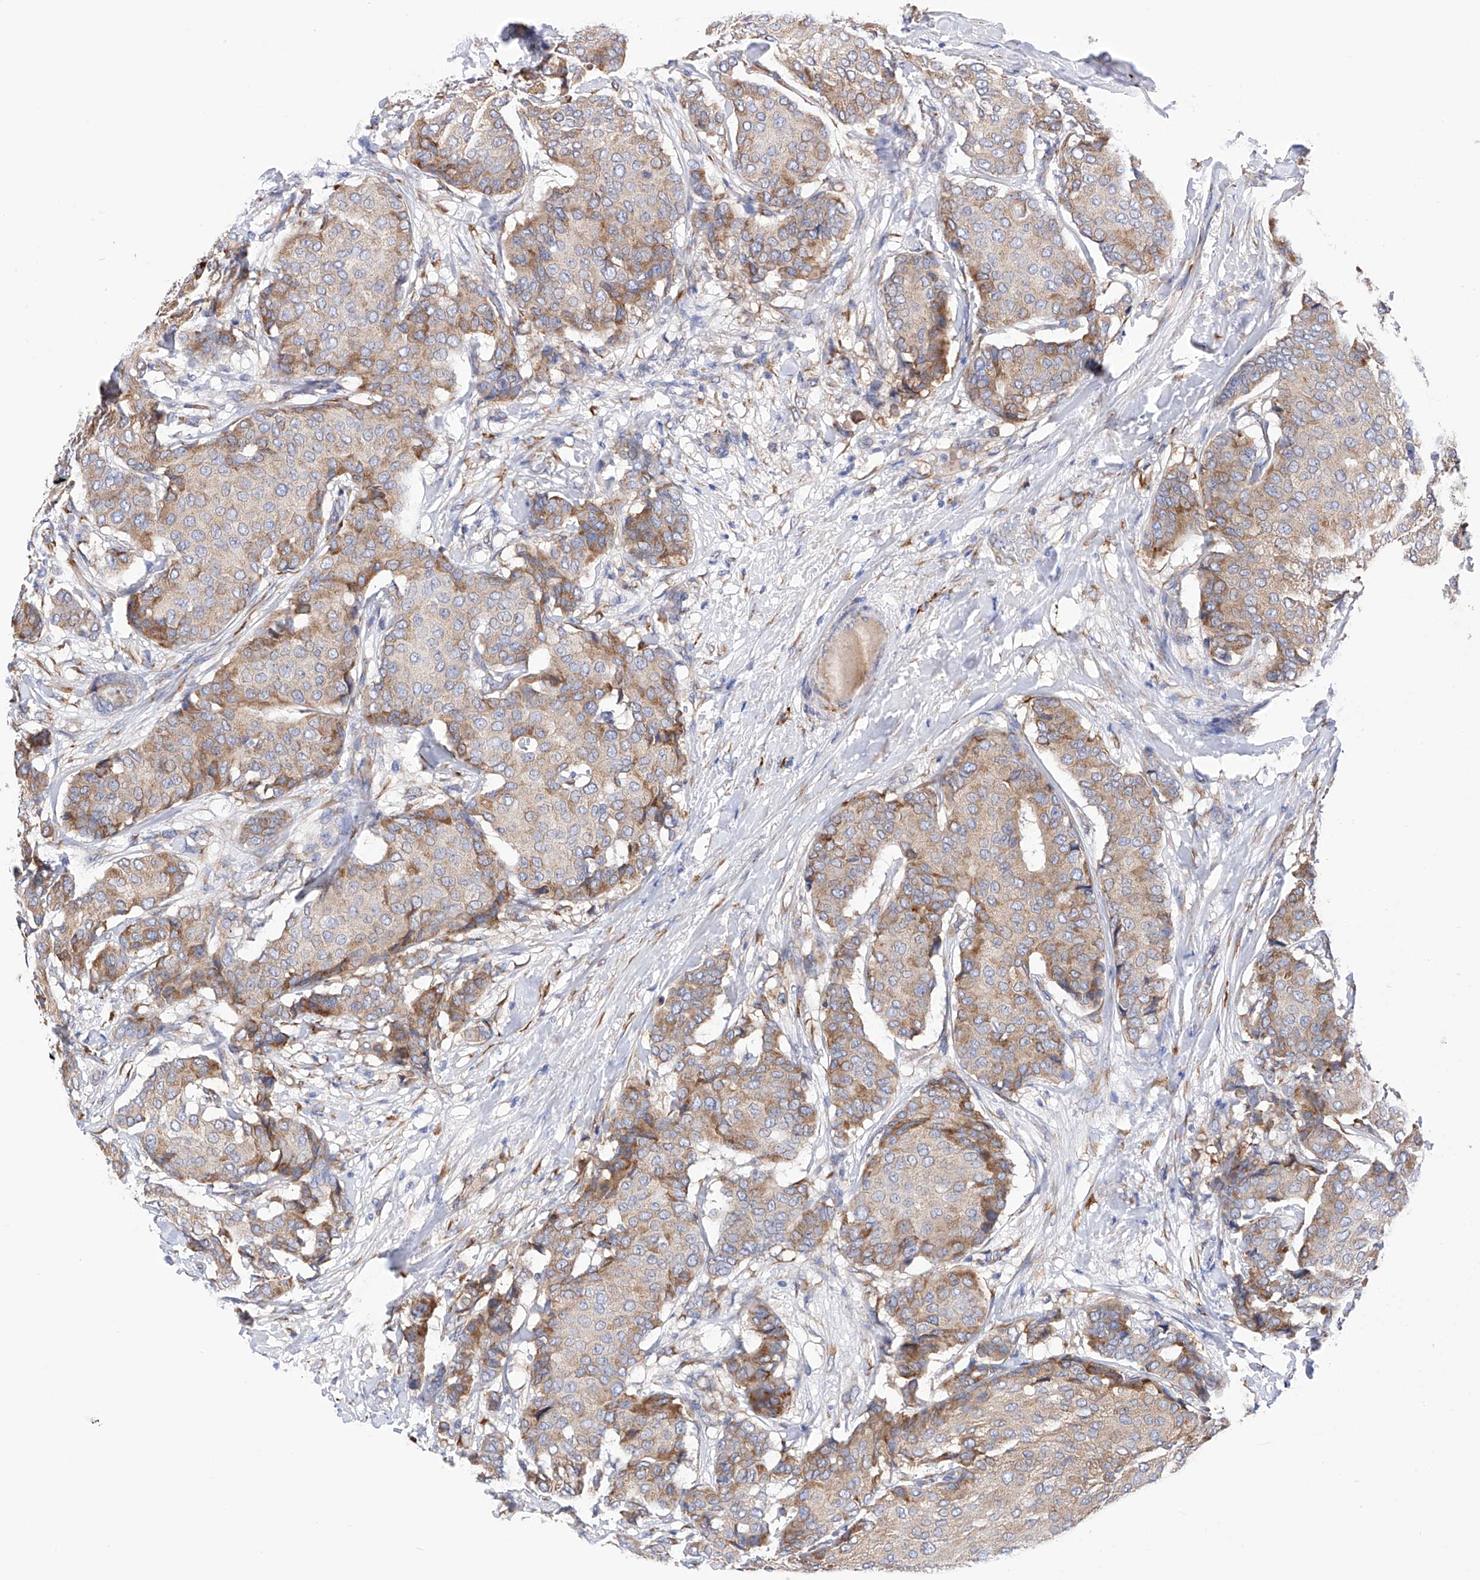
{"staining": {"intensity": "moderate", "quantity": "25%-75%", "location": "cytoplasmic/membranous"}, "tissue": "breast cancer", "cell_type": "Tumor cells", "image_type": "cancer", "snomed": [{"axis": "morphology", "description": "Duct carcinoma"}, {"axis": "topography", "description": "Breast"}], "caption": "Immunohistochemistry photomicrograph of neoplastic tissue: breast cancer stained using immunohistochemistry (IHC) reveals medium levels of moderate protein expression localized specifically in the cytoplasmic/membranous of tumor cells, appearing as a cytoplasmic/membranous brown color.", "gene": "PDIA5", "patient": {"sex": "female", "age": 75}}